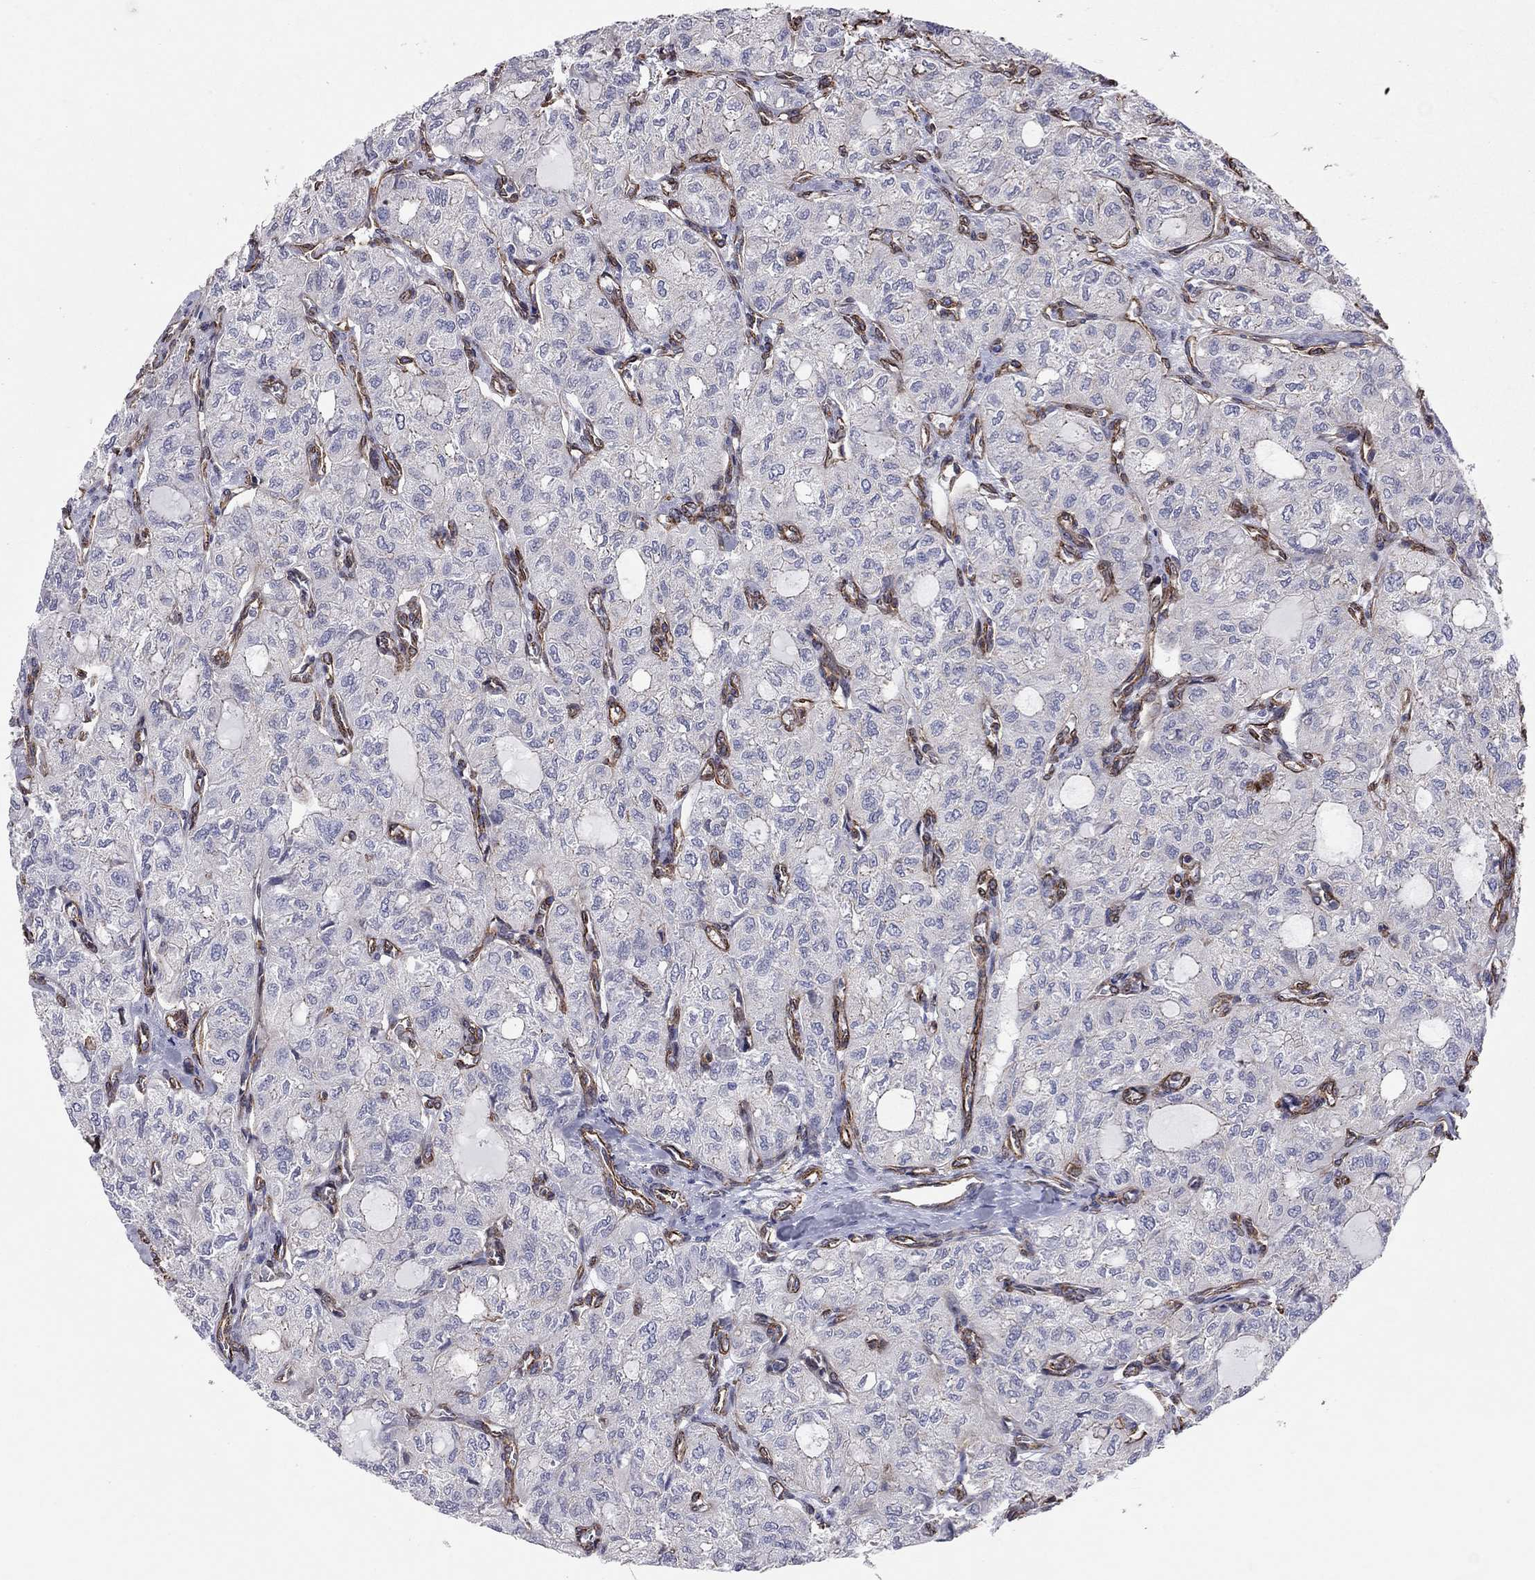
{"staining": {"intensity": "negative", "quantity": "none", "location": "none"}, "tissue": "thyroid cancer", "cell_type": "Tumor cells", "image_type": "cancer", "snomed": [{"axis": "morphology", "description": "Follicular adenoma carcinoma, NOS"}, {"axis": "topography", "description": "Thyroid gland"}], "caption": "Histopathology image shows no significant protein staining in tumor cells of thyroid cancer. The staining is performed using DAB brown chromogen with nuclei counter-stained in using hematoxylin.", "gene": "BICDL2", "patient": {"sex": "male", "age": 75}}